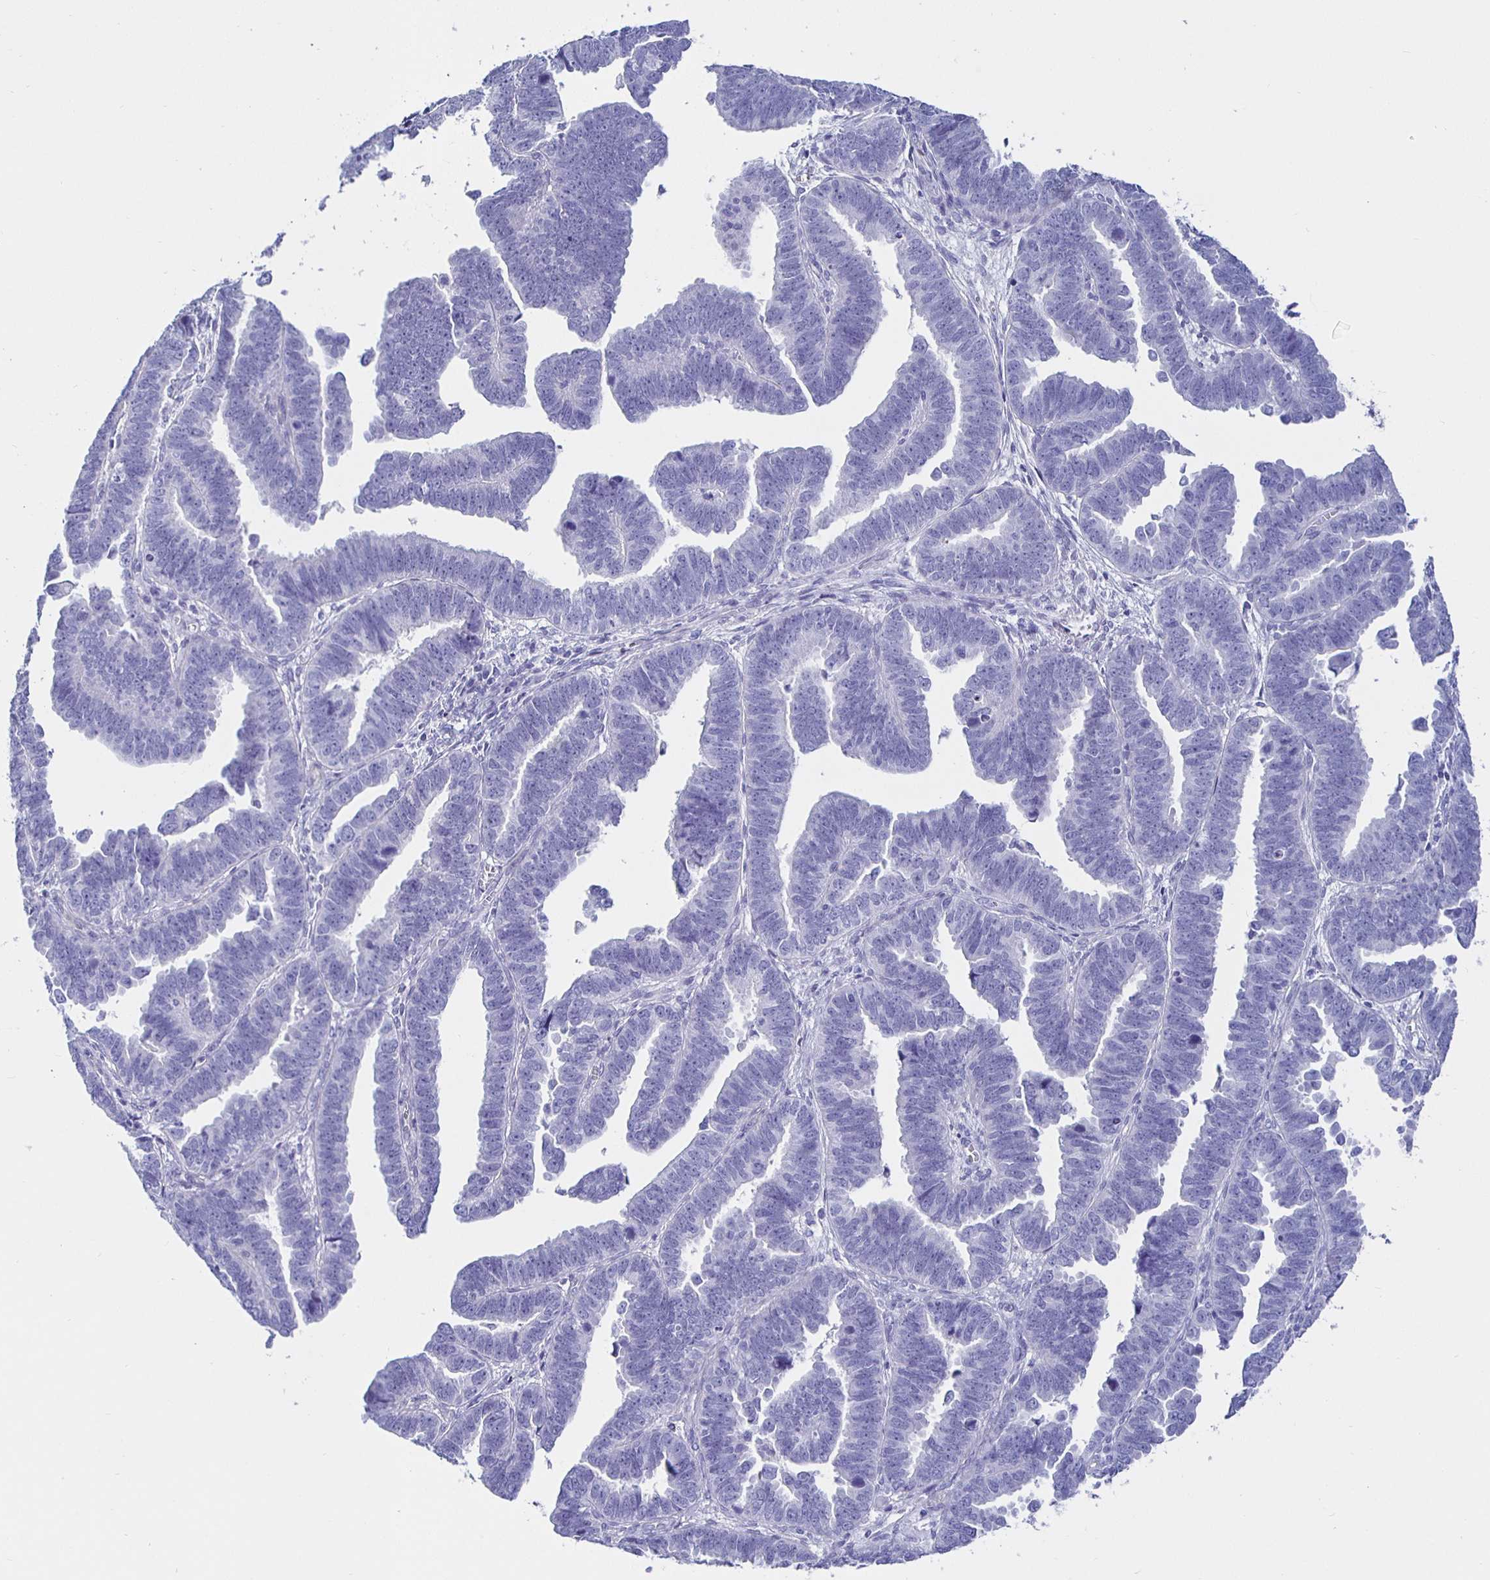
{"staining": {"intensity": "negative", "quantity": "none", "location": "none"}, "tissue": "endometrial cancer", "cell_type": "Tumor cells", "image_type": "cancer", "snomed": [{"axis": "morphology", "description": "Adenocarcinoma, NOS"}, {"axis": "topography", "description": "Endometrium"}], "caption": "There is no significant positivity in tumor cells of endometrial cancer.", "gene": "HSPA4L", "patient": {"sex": "female", "age": 75}}